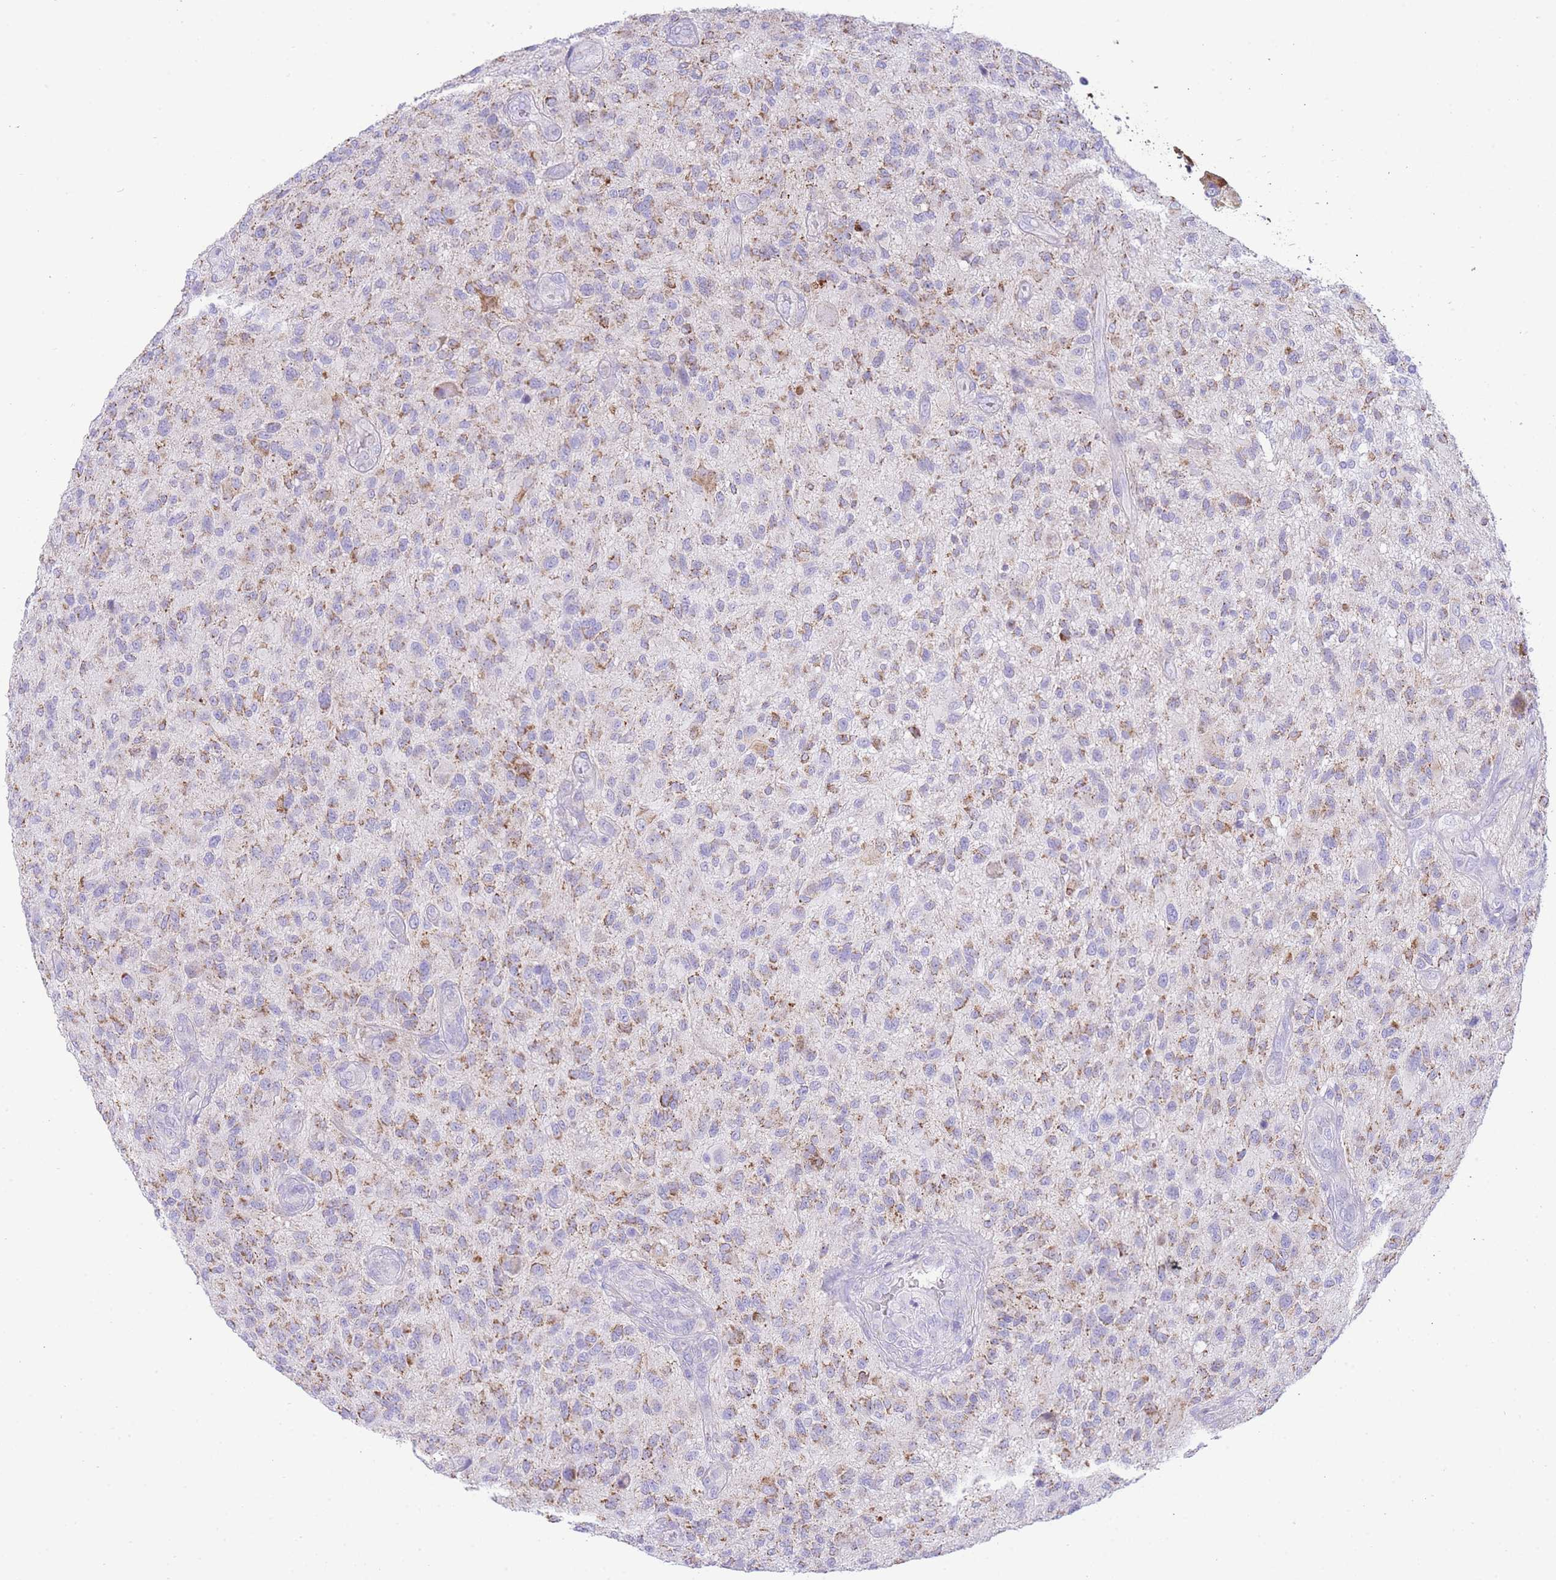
{"staining": {"intensity": "moderate", "quantity": "25%-75%", "location": "cytoplasmic/membranous"}, "tissue": "glioma", "cell_type": "Tumor cells", "image_type": "cancer", "snomed": [{"axis": "morphology", "description": "Glioma, malignant, High grade"}, {"axis": "topography", "description": "Brain"}], "caption": "Human glioma stained for a protein (brown) displays moderate cytoplasmic/membranous positive expression in approximately 25%-75% of tumor cells.", "gene": "ACSM4", "patient": {"sex": "male", "age": 47}}